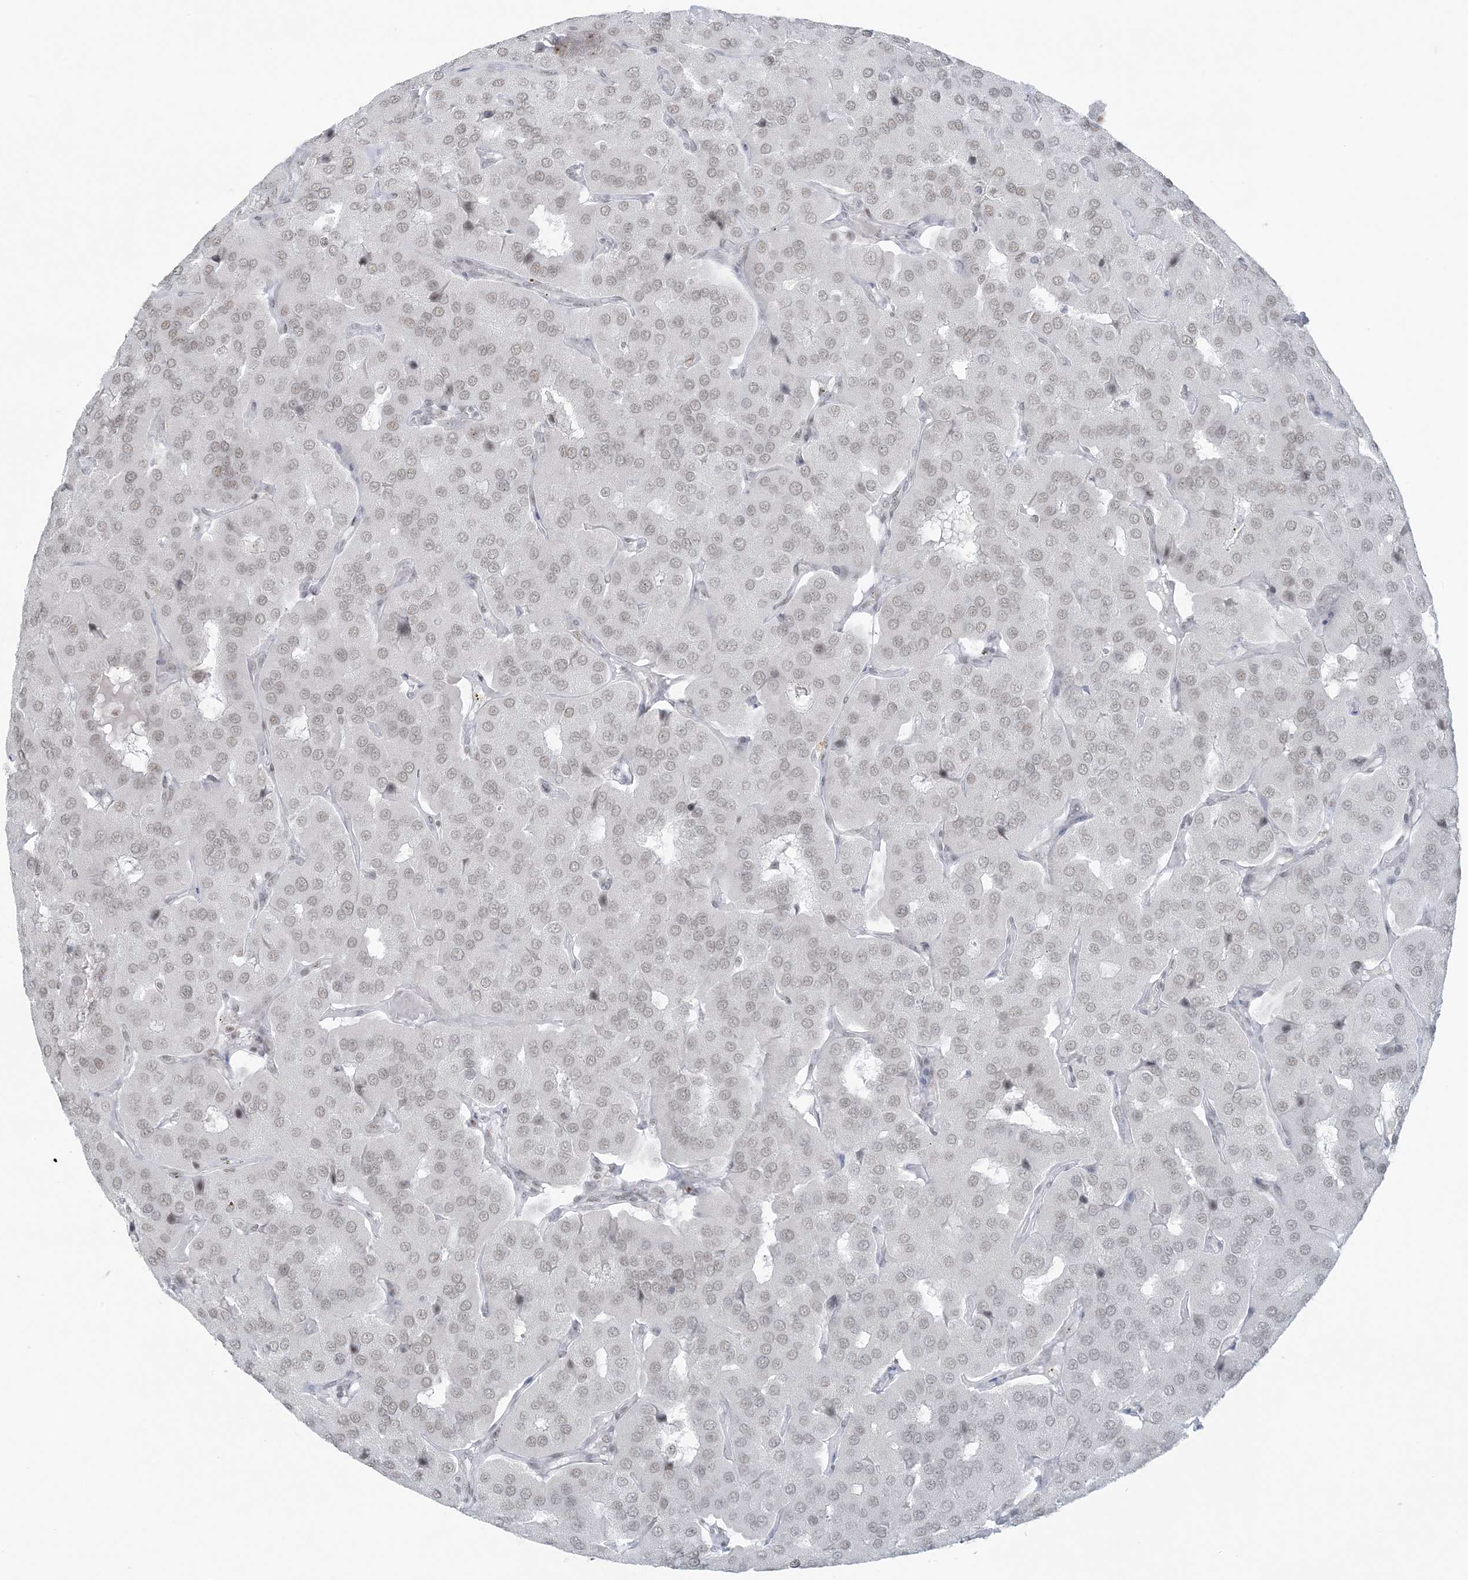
{"staining": {"intensity": "negative", "quantity": "none", "location": "none"}, "tissue": "parathyroid gland", "cell_type": "Glandular cells", "image_type": "normal", "snomed": [{"axis": "morphology", "description": "Normal tissue, NOS"}, {"axis": "morphology", "description": "Adenoma, NOS"}, {"axis": "topography", "description": "Parathyroid gland"}], "caption": "DAB (3,3'-diaminobenzidine) immunohistochemical staining of benign human parathyroid gland demonstrates no significant expression in glandular cells.", "gene": "ZNF787", "patient": {"sex": "female", "age": 86}}